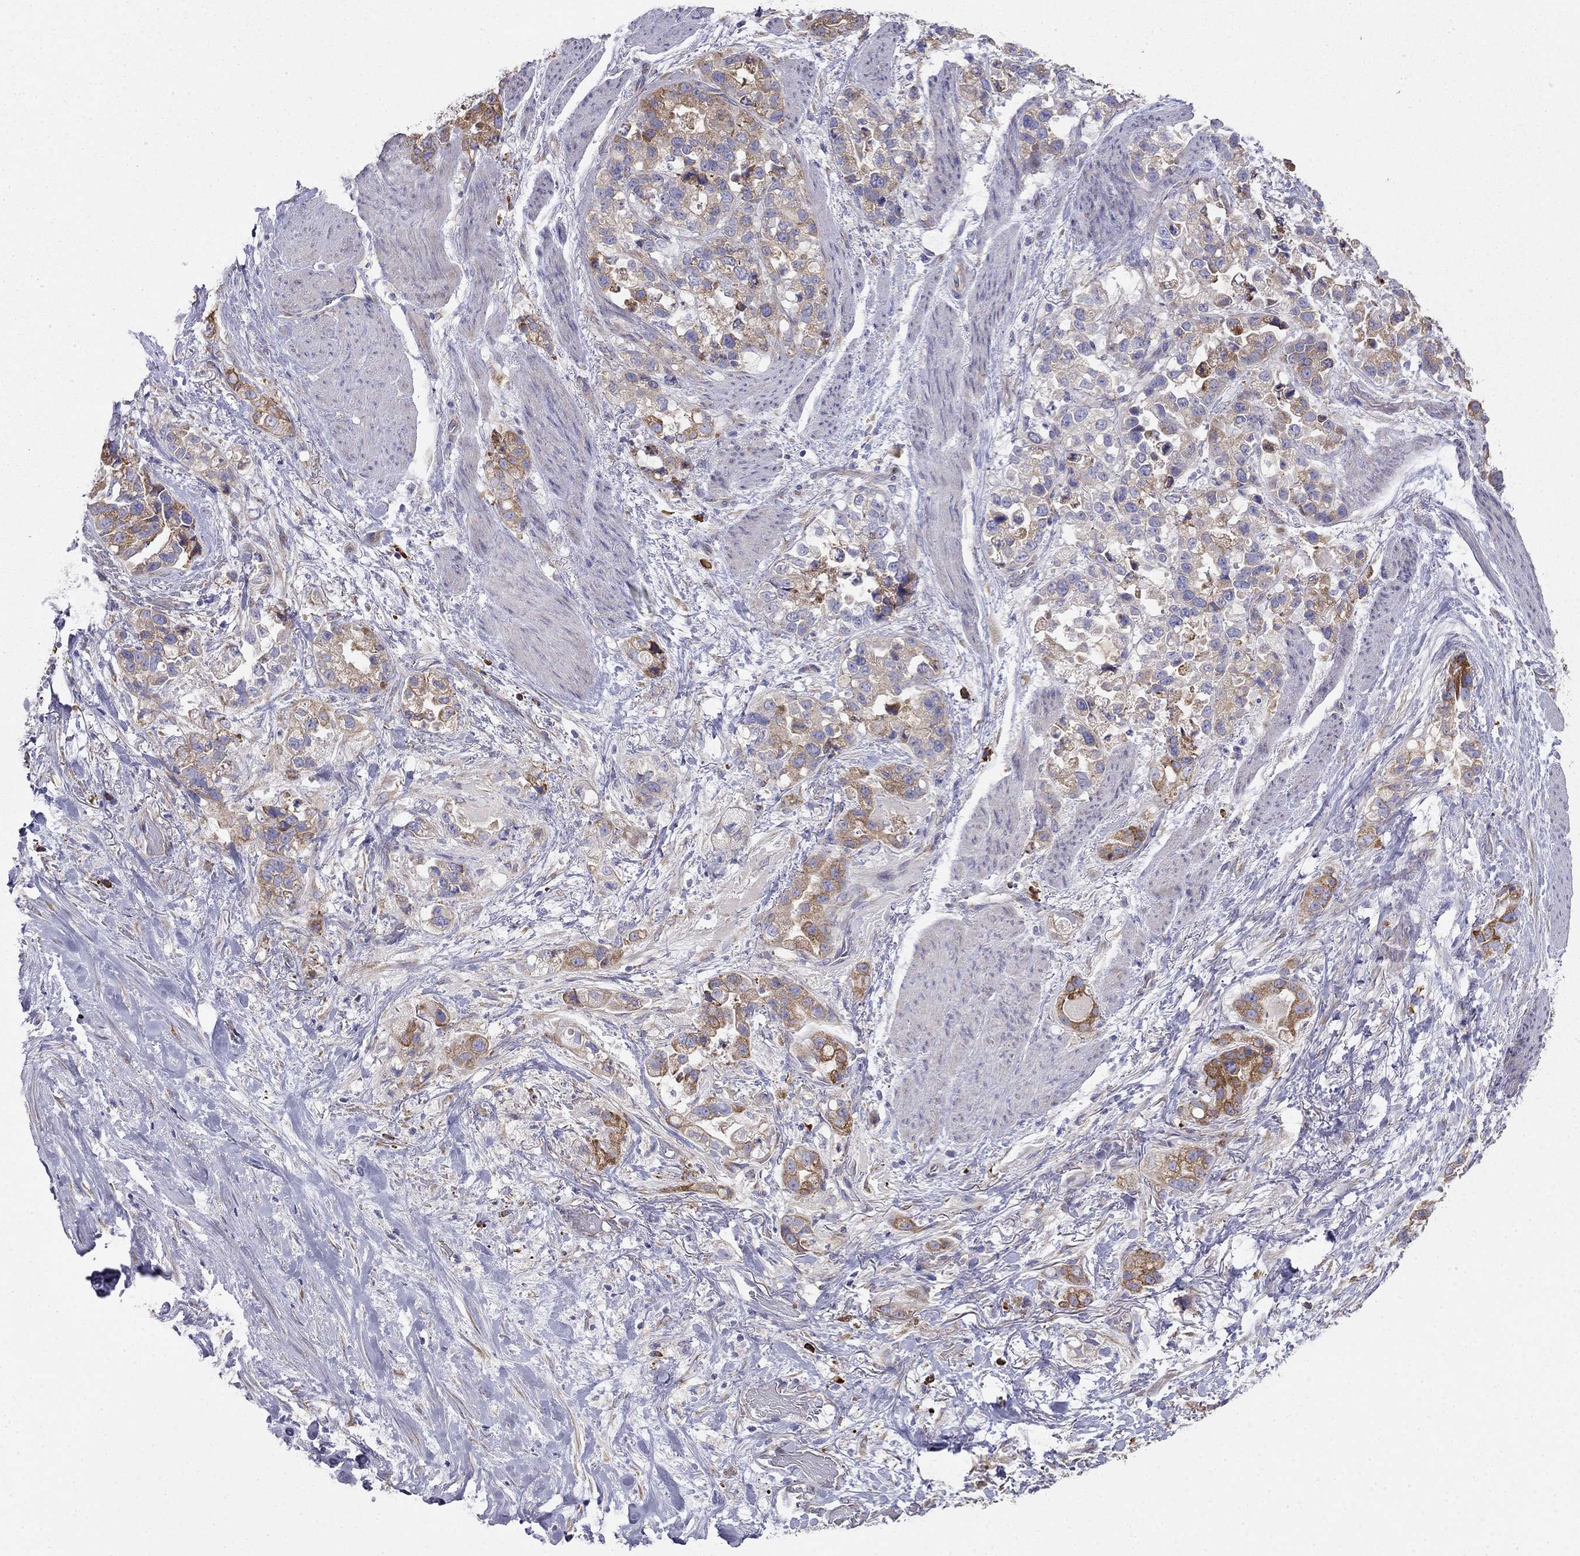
{"staining": {"intensity": "moderate", "quantity": ">75%", "location": "cytoplasmic/membranous"}, "tissue": "stomach cancer", "cell_type": "Tumor cells", "image_type": "cancer", "snomed": [{"axis": "morphology", "description": "Adenocarcinoma, NOS"}, {"axis": "topography", "description": "Stomach"}], "caption": "Brown immunohistochemical staining in stomach adenocarcinoma shows moderate cytoplasmic/membranous positivity in about >75% of tumor cells.", "gene": "LONRF2", "patient": {"sex": "male", "age": 59}}